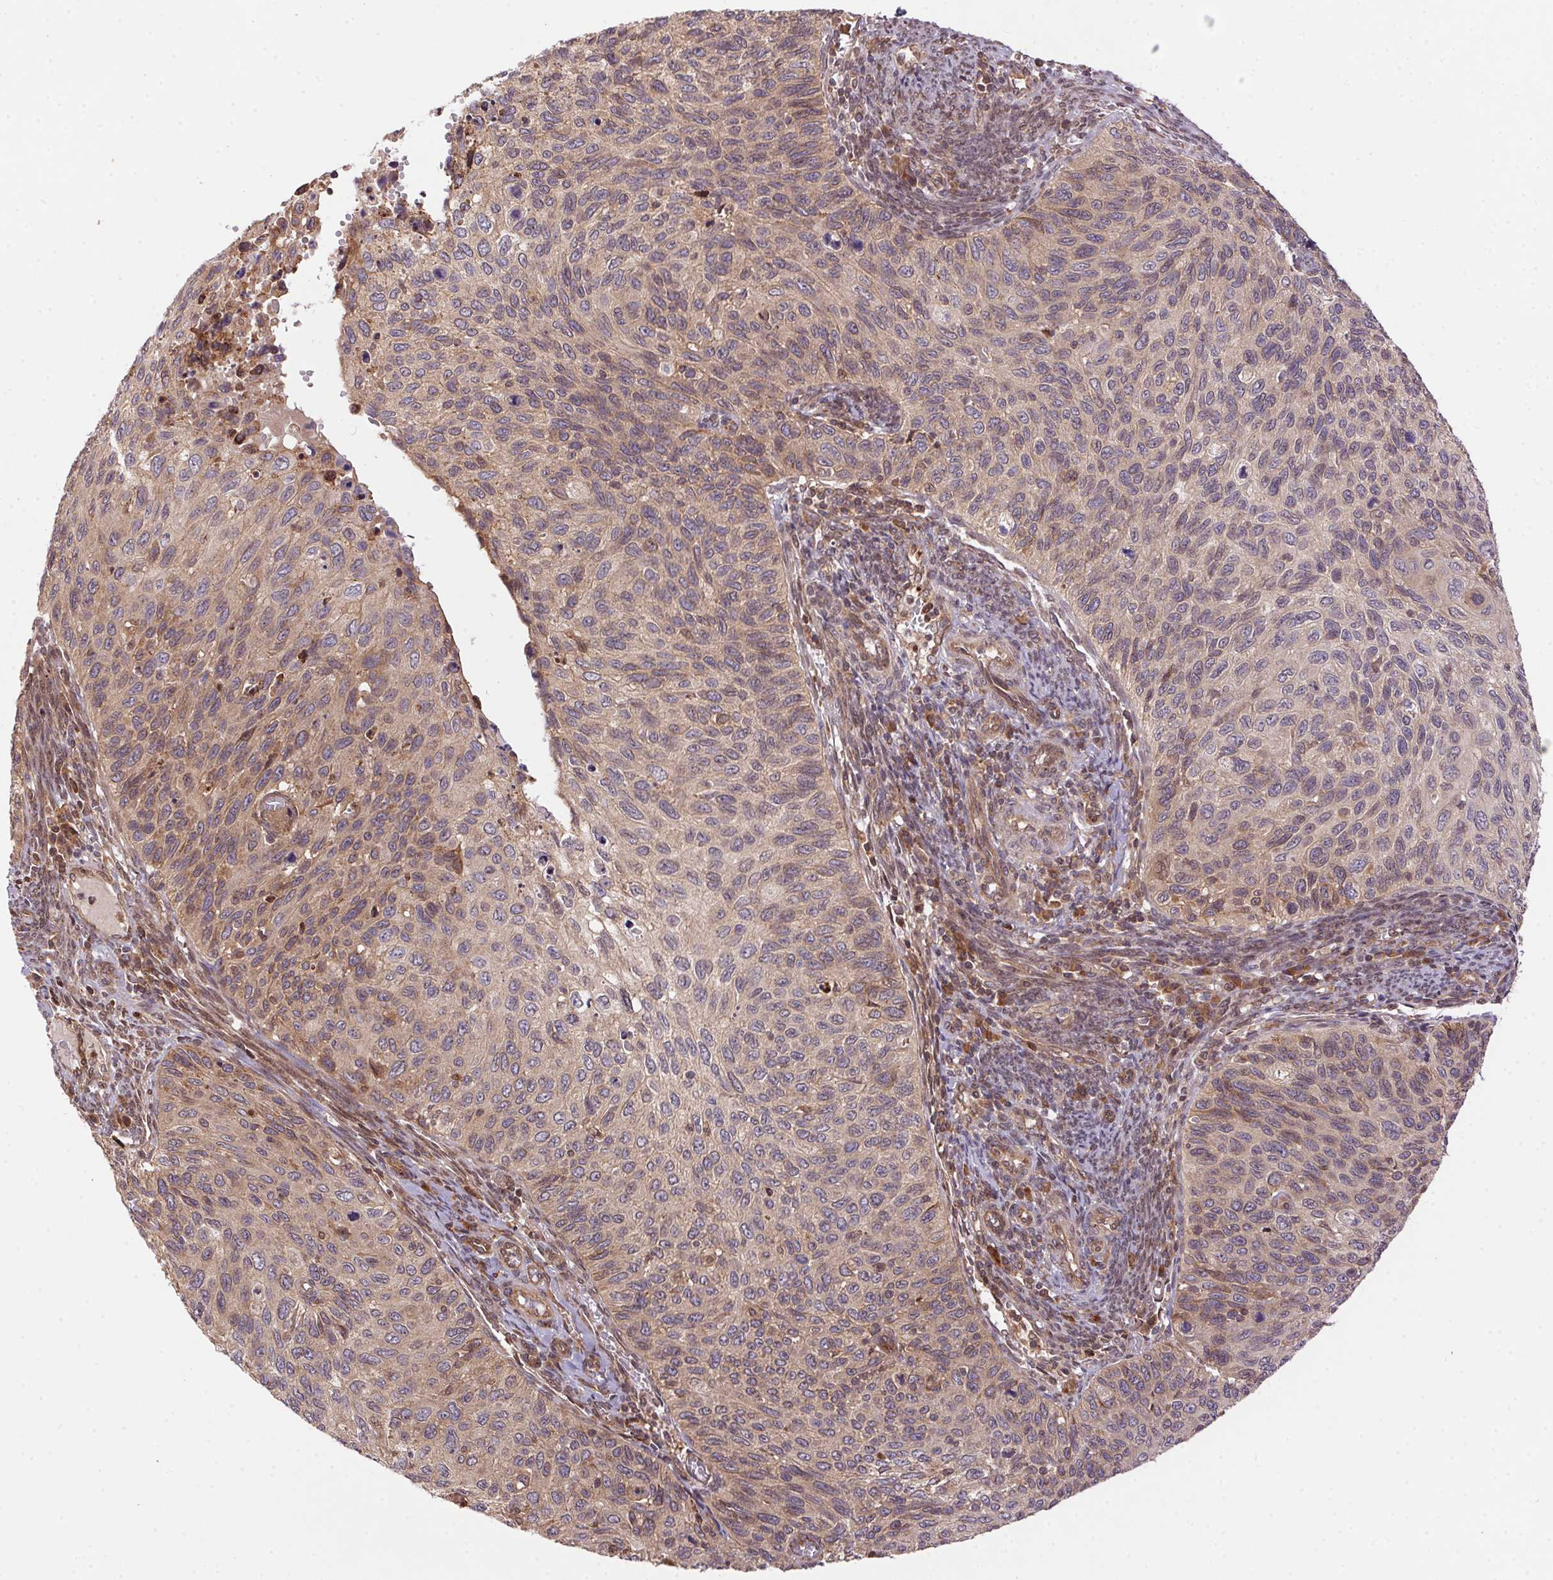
{"staining": {"intensity": "weak", "quantity": "<25%", "location": "cytoplasmic/membranous"}, "tissue": "cervical cancer", "cell_type": "Tumor cells", "image_type": "cancer", "snomed": [{"axis": "morphology", "description": "Squamous cell carcinoma, NOS"}, {"axis": "topography", "description": "Cervix"}], "caption": "Cervical squamous cell carcinoma was stained to show a protein in brown. There is no significant positivity in tumor cells. Nuclei are stained in blue.", "gene": "MEX3D", "patient": {"sex": "female", "age": 70}}